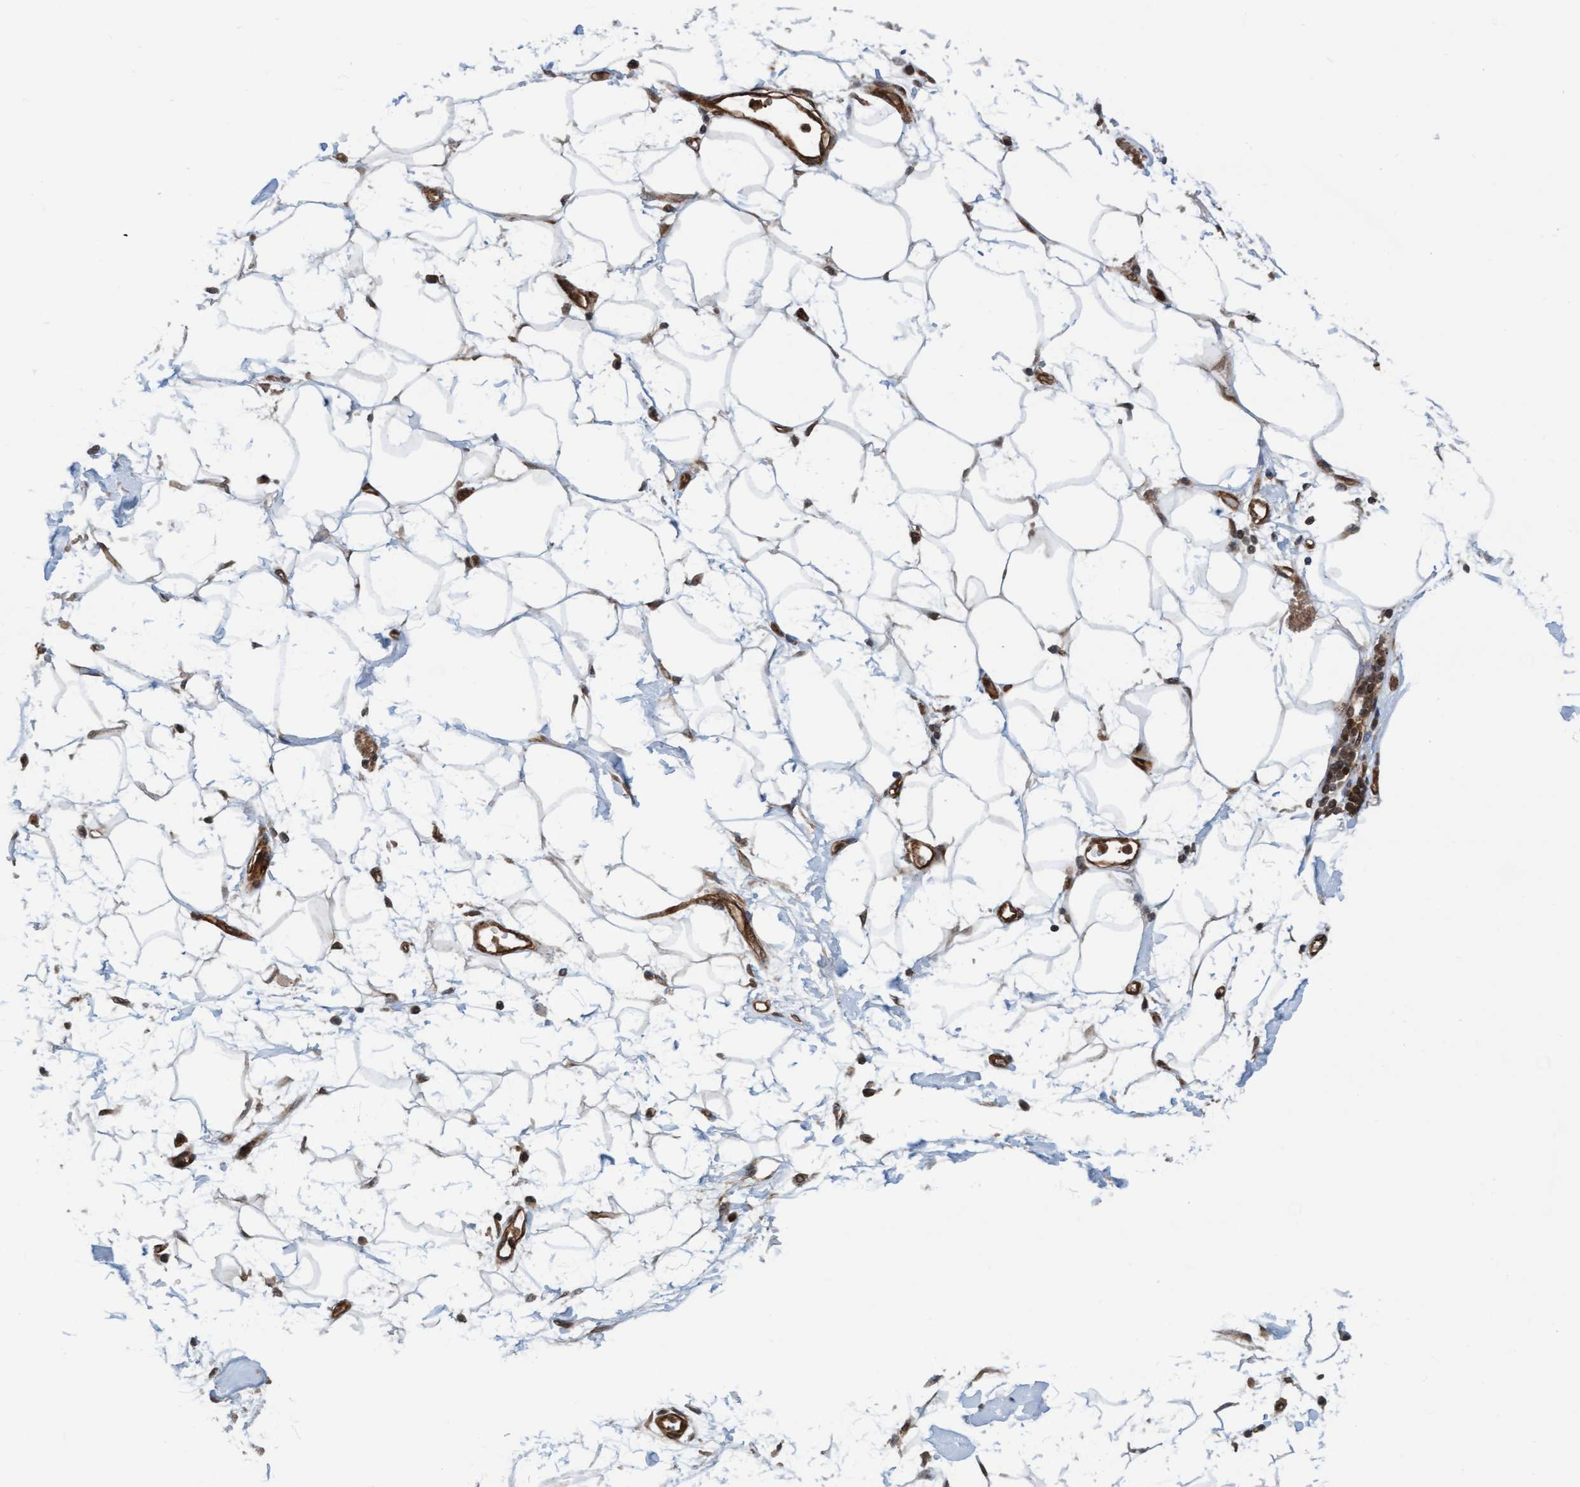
{"staining": {"intensity": "moderate", "quantity": ">75%", "location": "cytoplasmic/membranous,nuclear"}, "tissue": "adipose tissue", "cell_type": "Adipocytes", "image_type": "normal", "snomed": [{"axis": "morphology", "description": "Normal tissue, NOS"}, {"axis": "morphology", "description": "Adenocarcinoma, NOS"}, {"axis": "topography", "description": "Duodenum"}, {"axis": "topography", "description": "Peripheral nerve tissue"}], "caption": "Protein staining displays moderate cytoplasmic/membranous,nuclear expression in about >75% of adipocytes in benign adipose tissue. (DAB = brown stain, brightfield microscopy at high magnification).", "gene": "STXBP4", "patient": {"sex": "female", "age": 60}}